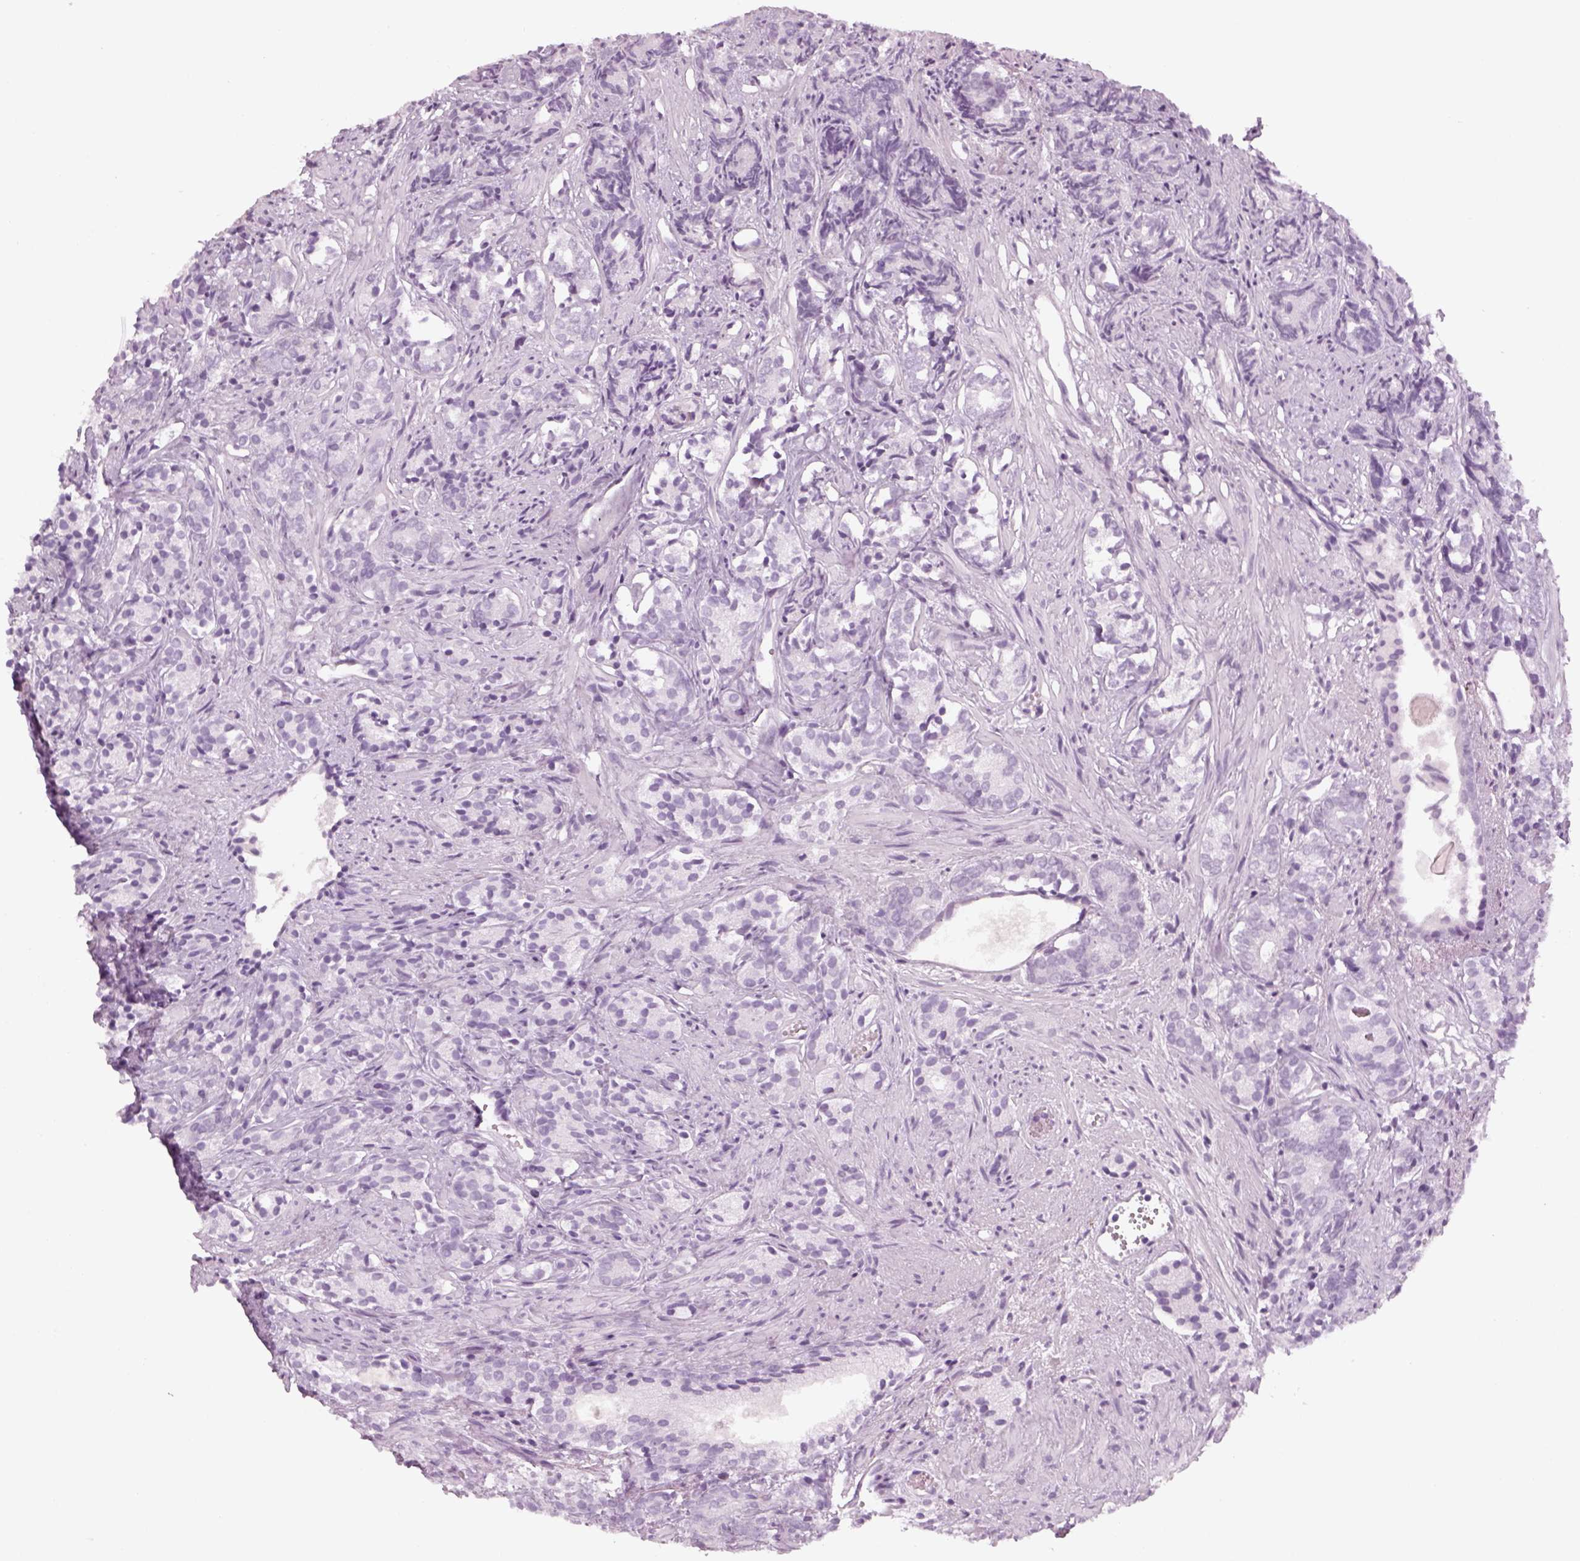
{"staining": {"intensity": "negative", "quantity": "none", "location": "none"}, "tissue": "prostate cancer", "cell_type": "Tumor cells", "image_type": "cancer", "snomed": [{"axis": "morphology", "description": "Adenocarcinoma, High grade"}, {"axis": "topography", "description": "Prostate"}], "caption": "IHC of human high-grade adenocarcinoma (prostate) shows no expression in tumor cells. The staining is performed using DAB brown chromogen with nuclei counter-stained in using hematoxylin.", "gene": "SAG", "patient": {"sex": "male", "age": 84}}